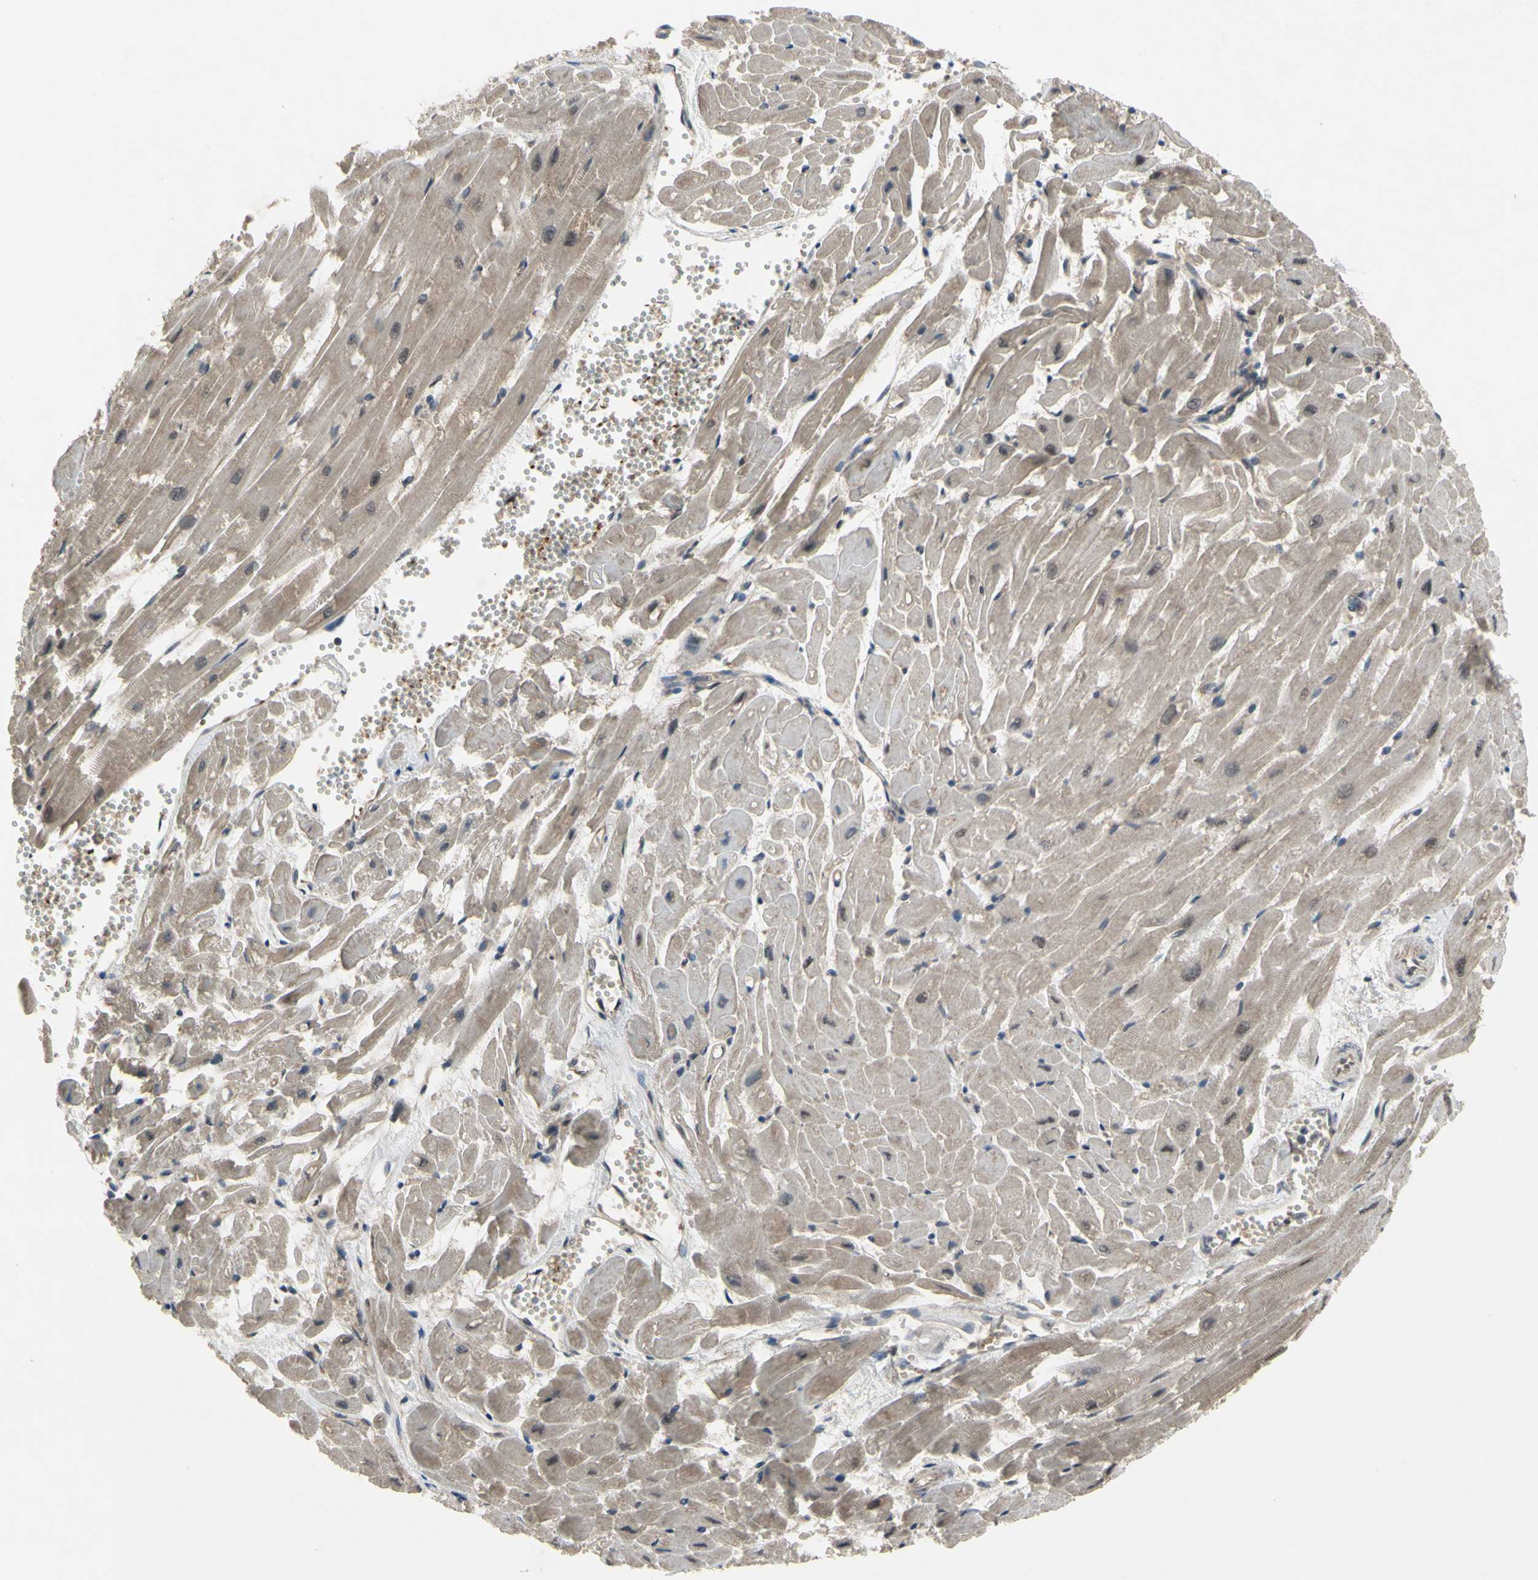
{"staining": {"intensity": "weak", "quantity": ">75%", "location": "cytoplasmic/membranous"}, "tissue": "heart muscle", "cell_type": "Cardiomyocytes", "image_type": "normal", "snomed": [{"axis": "morphology", "description": "Normal tissue, NOS"}, {"axis": "topography", "description": "Heart"}], "caption": "Immunohistochemical staining of normal human heart muscle exhibits low levels of weak cytoplasmic/membranous expression in approximately >75% of cardiomyocytes. (brown staining indicates protein expression, while blue staining denotes nuclei).", "gene": "TRDMT1", "patient": {"sex": "female", "age": 19}}